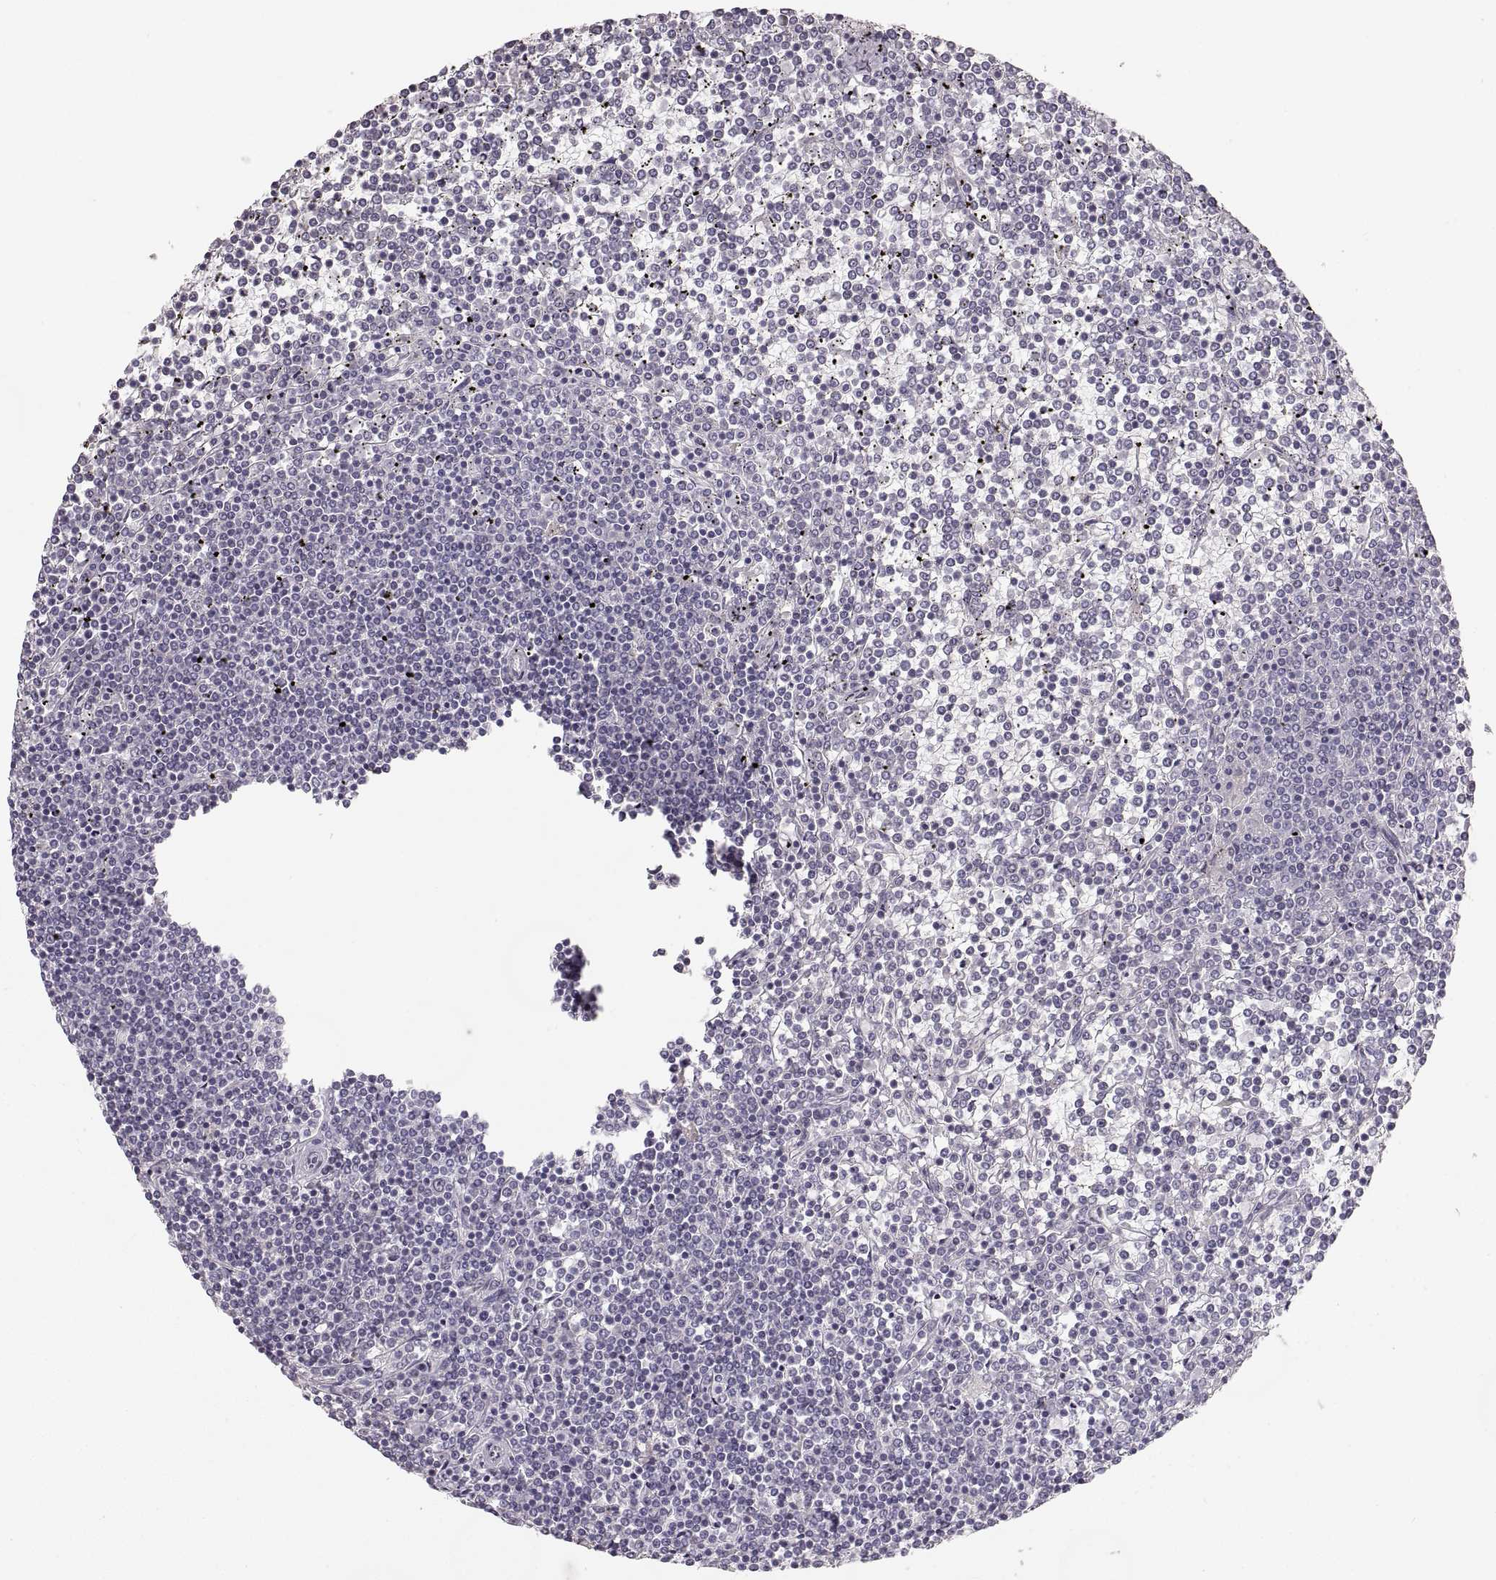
{"staining": {"intensity": "negative", "quantity": "none", "location": "none"}, "tissue": "lymphoma", "cell_type": "Tumor cells", "image_type": "cancer", "snomed": [{"axis": "morphology", "description": "Malignant lymphoma, non-Hodgkin's type, Low grade"}, {"axis": "topography", "description": "Spleen"}], "caption": "Low-grade malignant lymphoma, non-Hodgkin's type stained for a protein using immunohistochemistry (IHC) demonstrates no staining tumor cells.", "gene": "ZP3", "patient": {"sex": "female", "age": 19}}